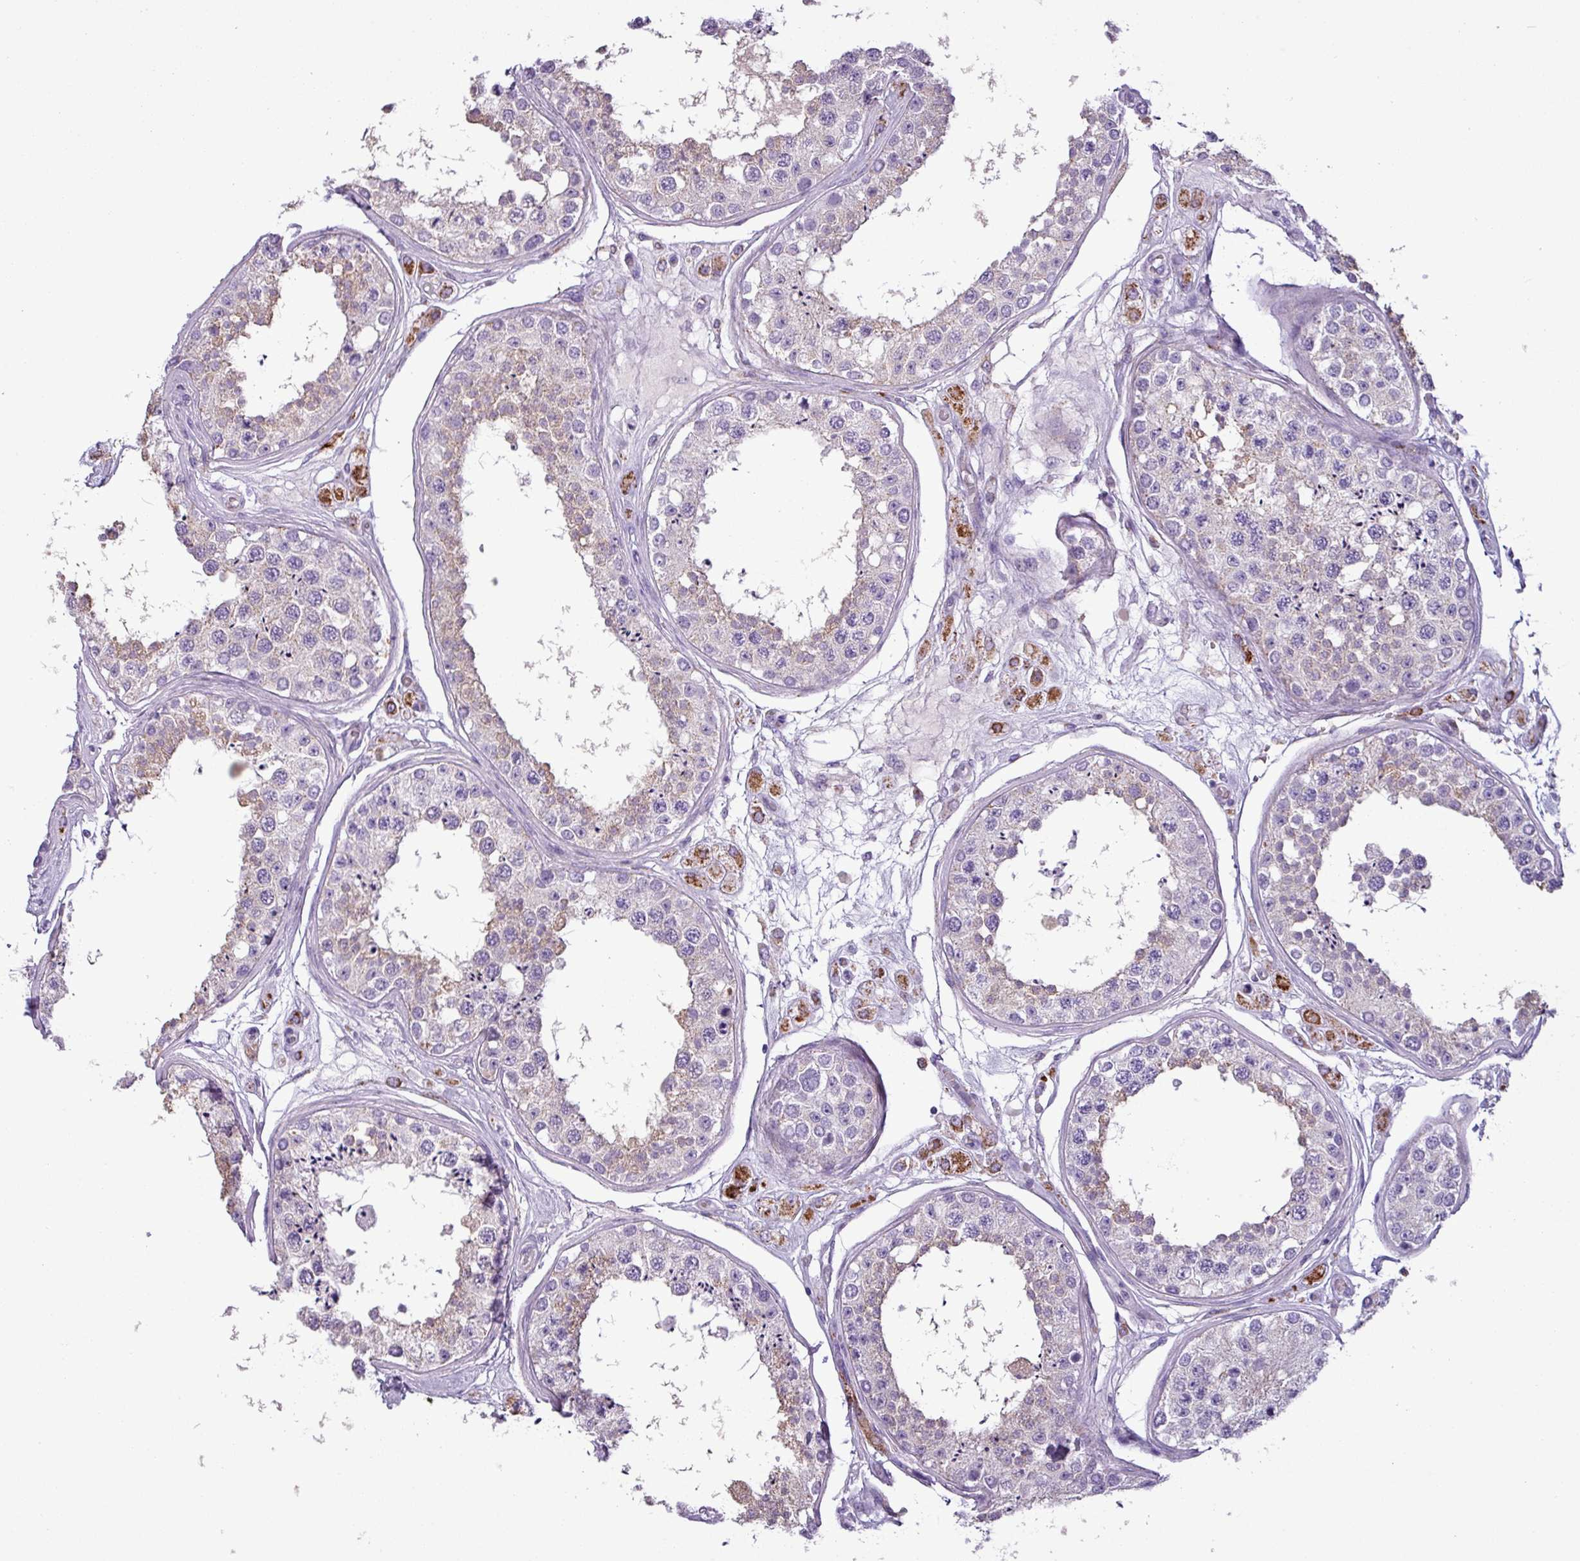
{"staining": {"intensity": "moderate", "quantity": "<25%", "location": "cytoplasmic/membranous"}, "tissue": "testis", "cell_type": "Cells in seminiferous ducts", "image_type": "normal", "snomed": [{"axis": "morphology", "description": "Normal tissue, NOS"}, {"axis": "topography", "description": "Testis"}], "caption": "Protein analysis of benign testis demonstrates moderate cytoplasmic/membranous expression in about <25% of cells in seminiferous ducts. (DAB = brown stain, brightfield microscopy at high magnification).", "gene": "ZNF667", "patient": {"sex": "male", "age": 25}}